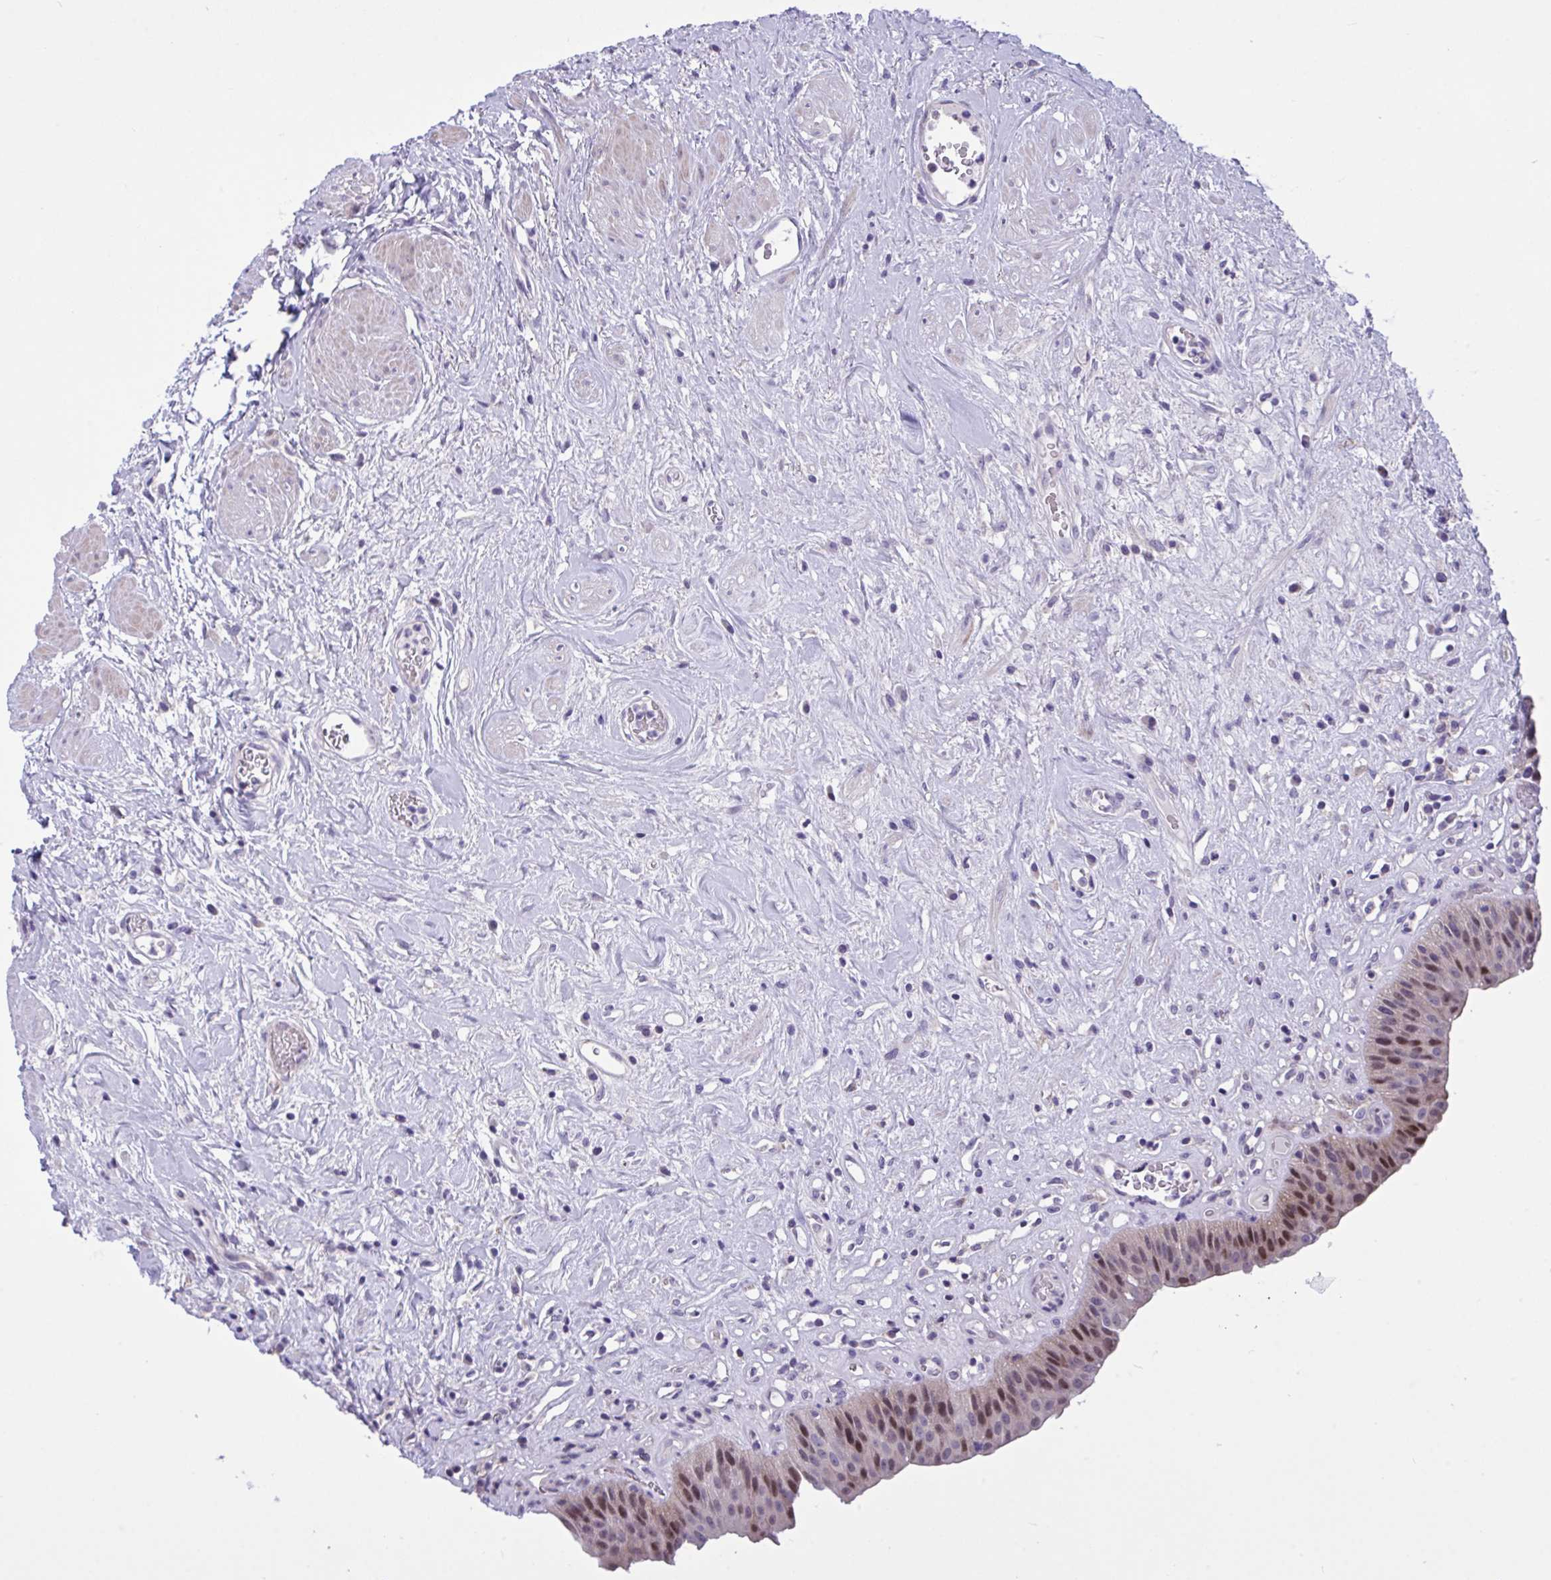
{"staining": {"intensity": "moderate", "quantity": "<25%", "location": "nuclear"}, "tissue": "urinary bladder", "cell_type": "Urothelial cells", "image_type": "normal", "snomed": [{"axis": "morphology", "description": "Normal tissue, NOS"}, {"axis": "topography", "description": "Urinary bladder"}], "caption": "Urinary bladder stained for a protein (brown) shows moderate nuclear positive expression in approximately <25% of urothelial cells.", "gene": "WDR97", "patient": {"sex": "female", "age": 56}}